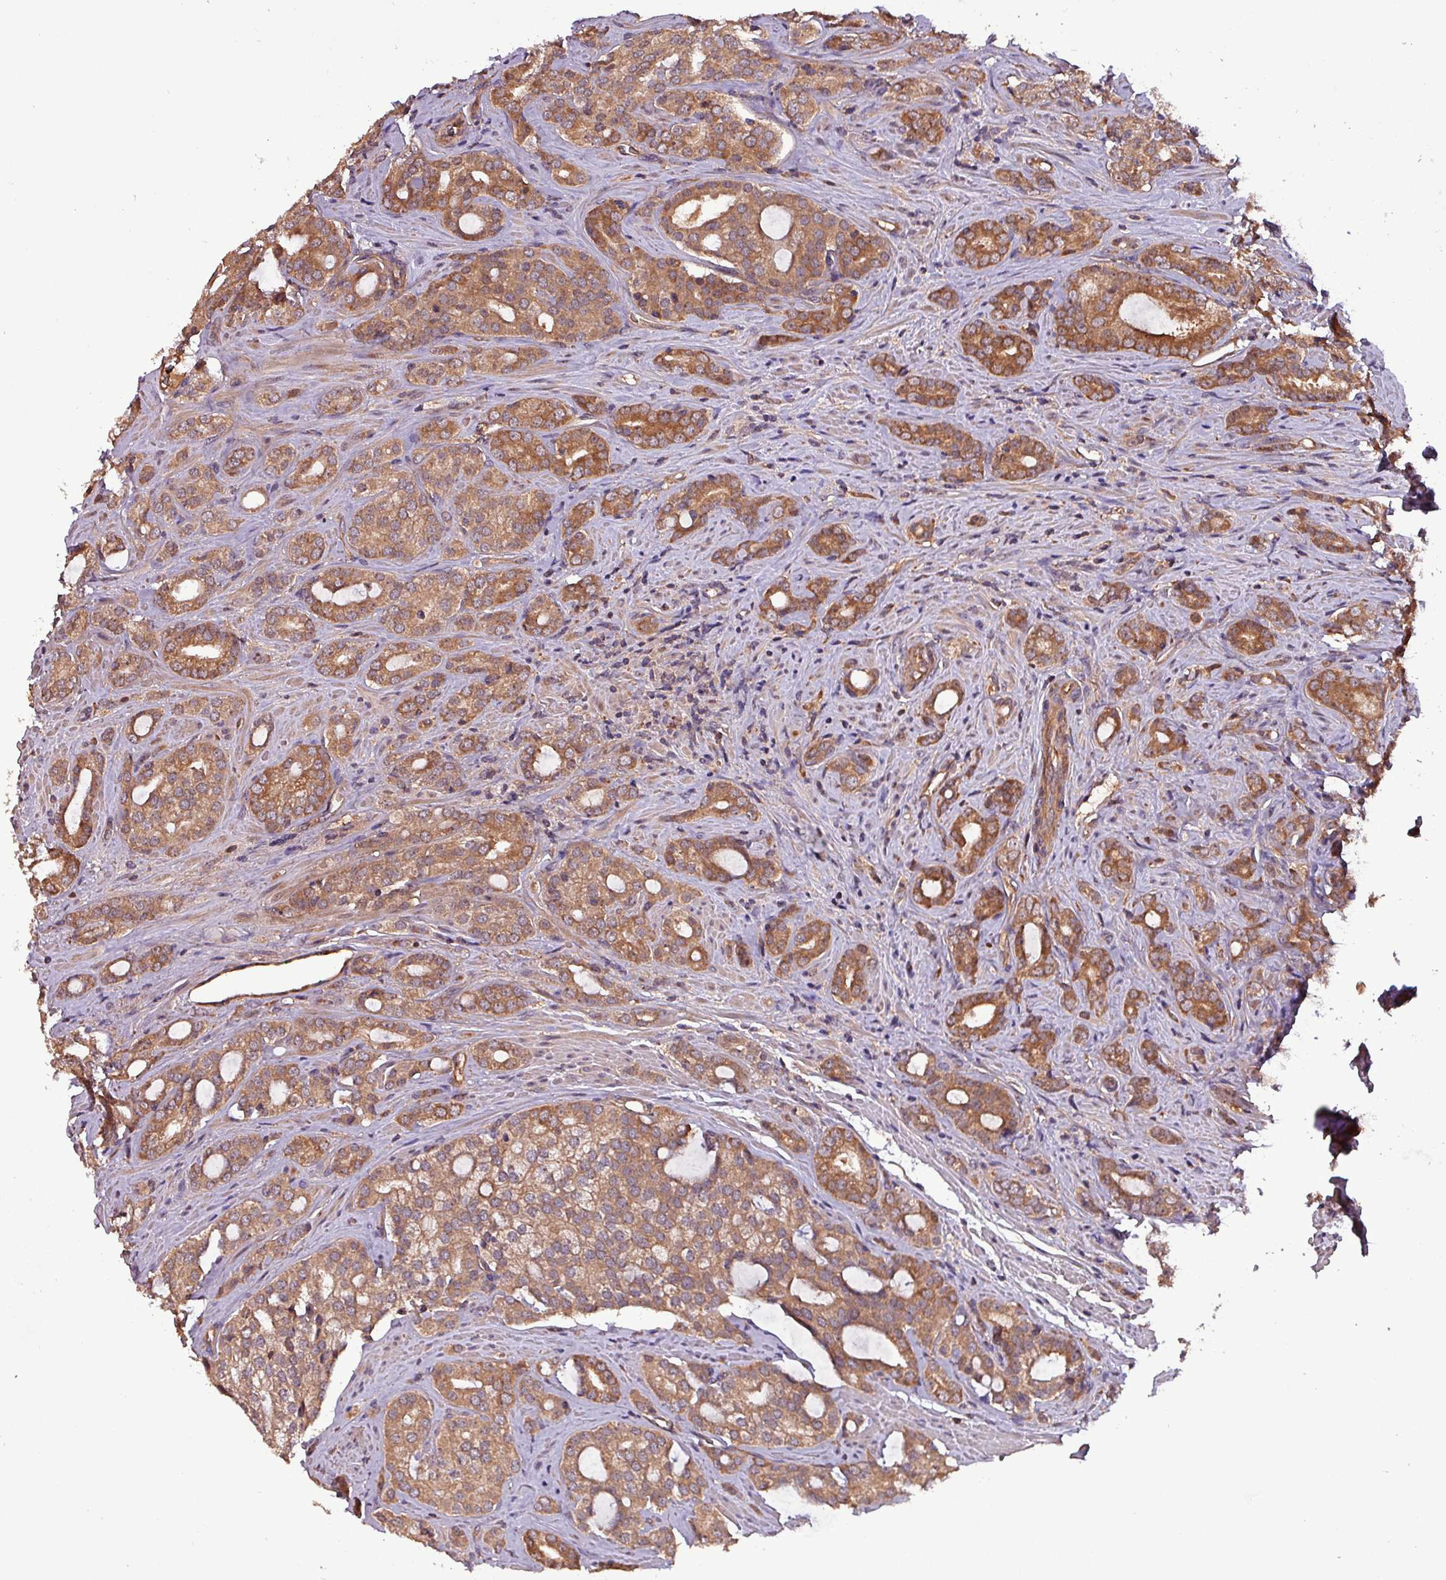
{"staining": {"intensity": "moderate", "quantity": ">75%", "location": "cytoplasmic/membranous"}, "tissue": "prostate cancer", "cell_type": "Tumor cells", "image_type": "cancer", "snomed": [{"axis": "morphology", "description": "Adenocarcinoma, High grade"}, {"axis": "topography", "description": "Prostate"}], "caption": "Immunohistochemical staining of high-grade adenocarcinoma (prostate) exhibits medium levels of moderate cytoplasmic/membranous staining in about >75% of tumor cells. The protein is stained brown, and the nuclei are stained in blue (DAB IHC with brightfield microscopy, high magnification).", "gene": "PAFAH1B2", "patient": {"sex": "male", "age": 63}}